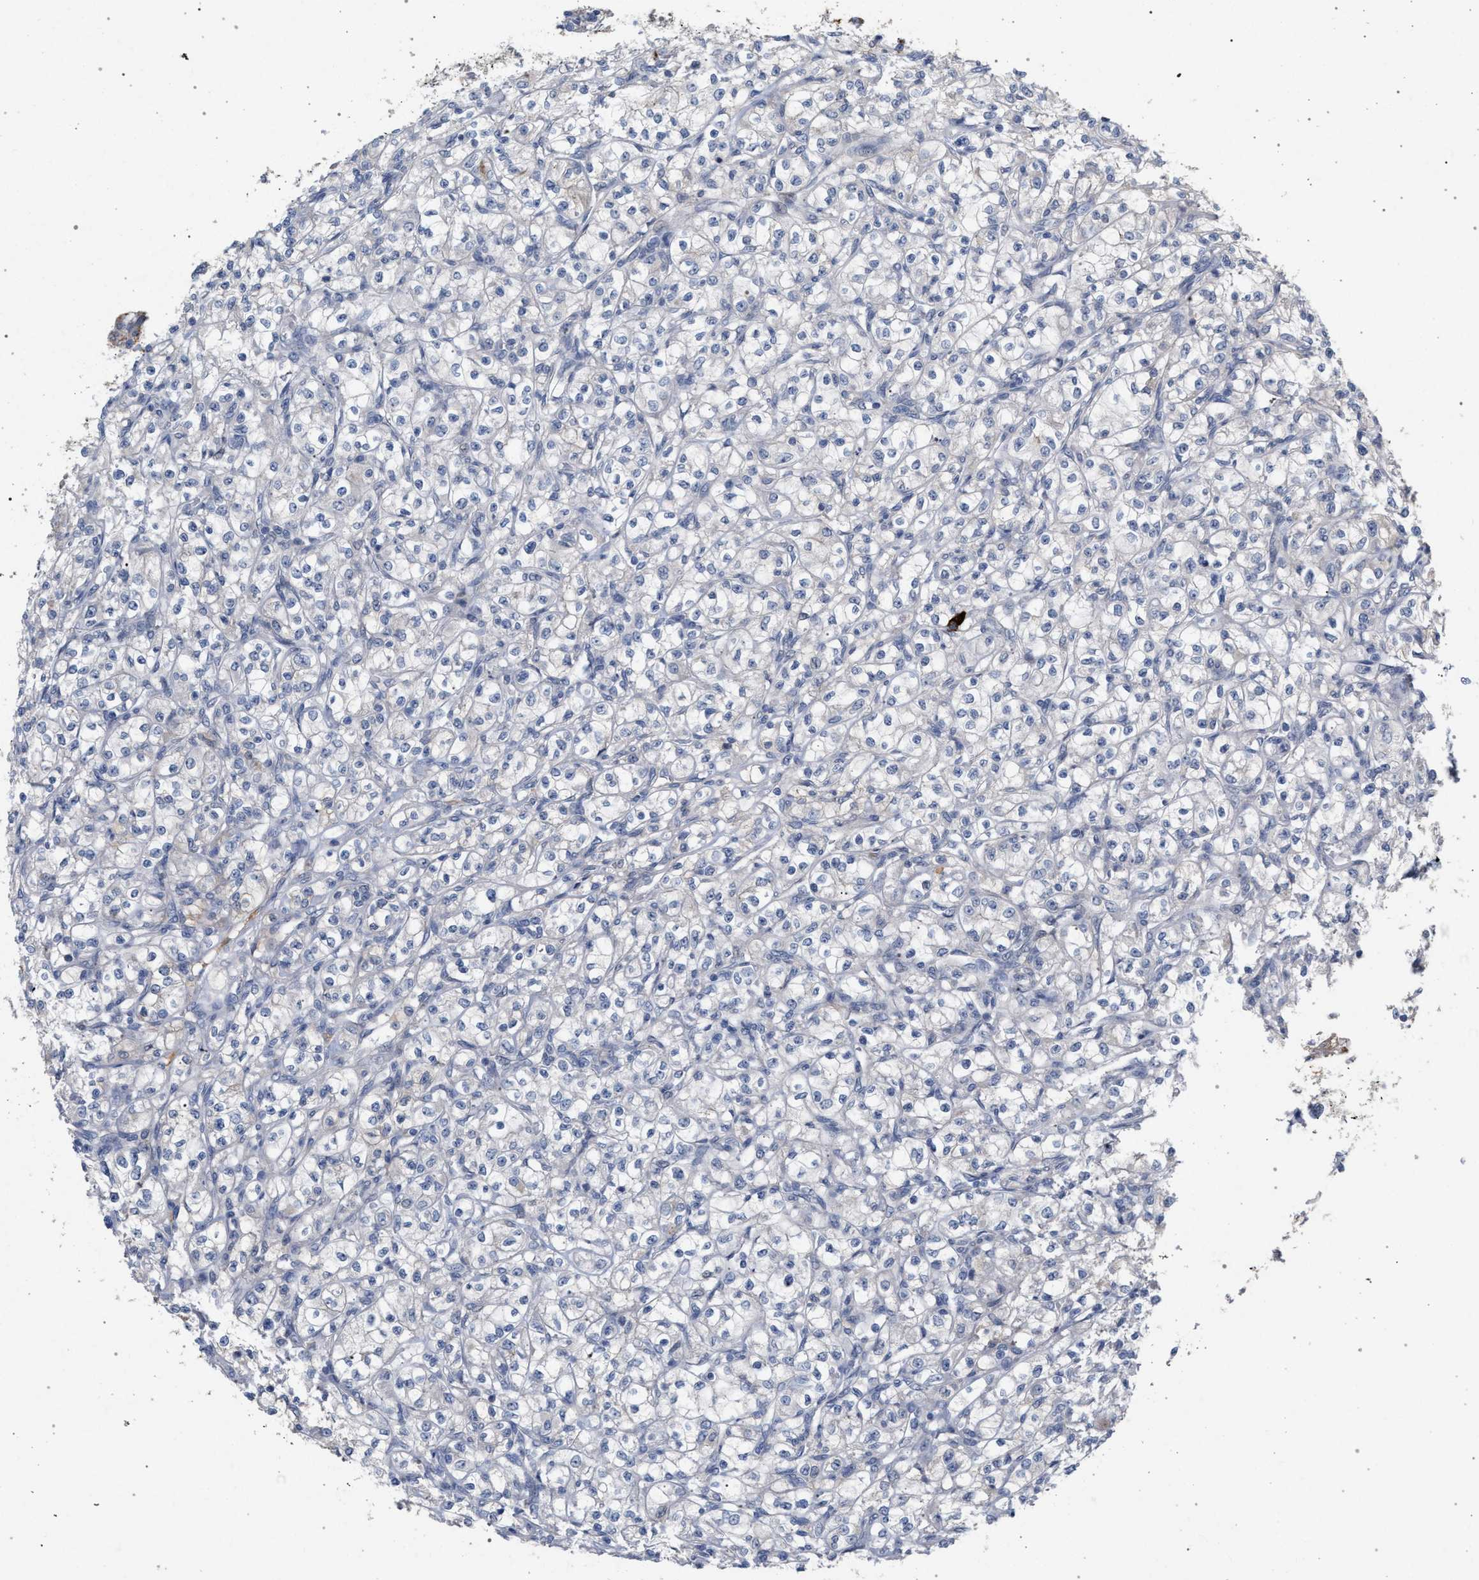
{"staining": {"intensity": "negative", "quantity": "none", "location": "none"}, "tissue": "renal cancer", "cell_type": "Tumor cells", "image_type": "cancer", "snomed": [{"axis": "morphology", "description": "Adenocarcinoma, NOS"}, {"axis": "topography", "description": "Kidney"}], "caption": "Renal adenocarcinoma was stained to show a protein in brown. There is no significant expression in tumor cells.", "gene": "MAMDC2", "patient": {"sex": "male", "age": 77}}